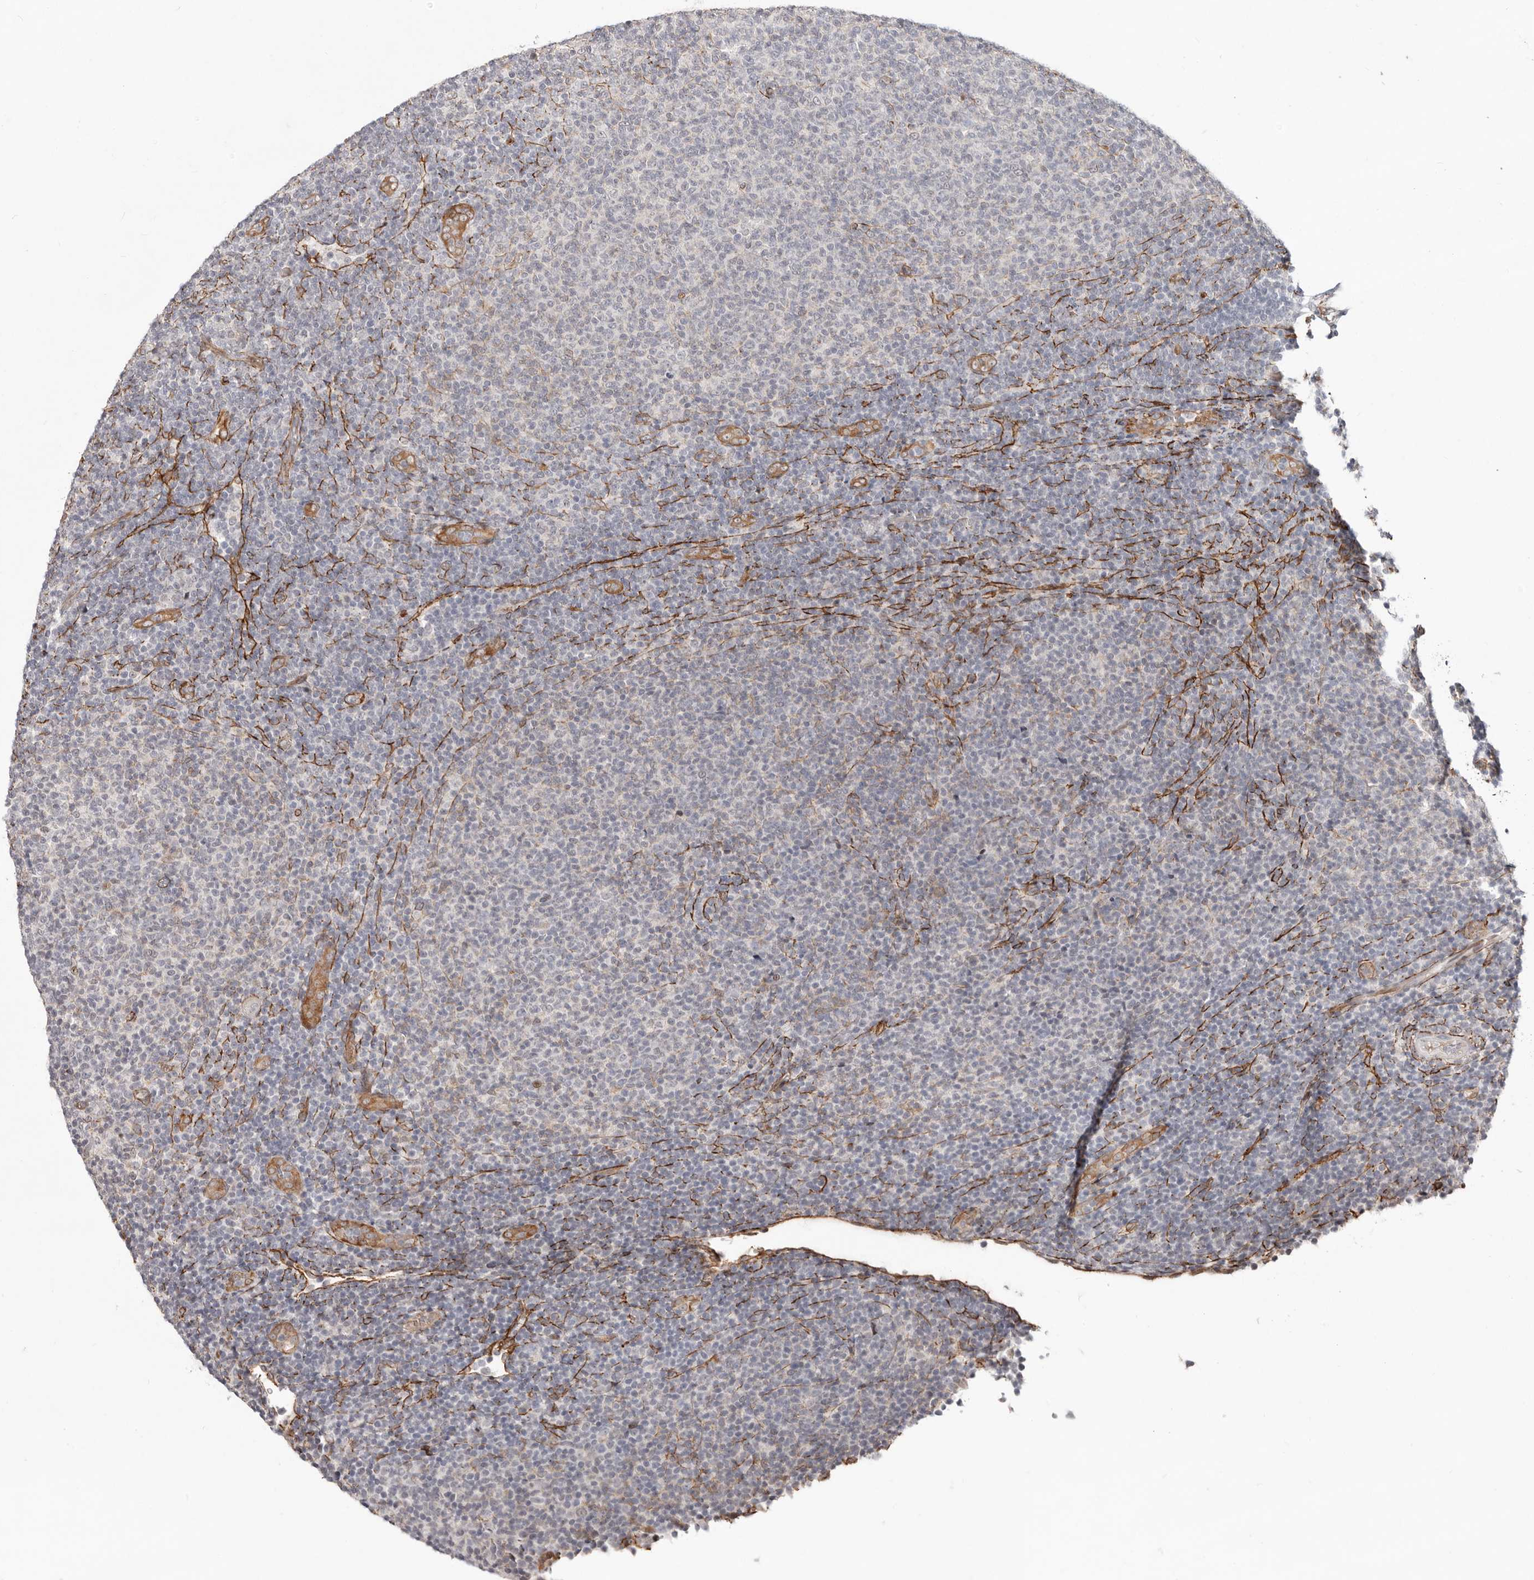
{"staining": {"intensity": "negative", "quantity": "none", "location": "none"}, "tissue": "lymphoma", "cell_type": "Tumor cells", "image_type": "cancer", "snomed": [{"axis": "morphology", "description": "Malignant lymphoma, non-Hodgkin's type, Low grade"}, {"axis": "topography", "description": "Lymph node"}], "caption": "A photomicrograph of low-grade malignant lymphoma, non-Hodgkin's type stained for a protein displays no brown staining in tumor cells.", "gene": "SZT2", "patient": {"sex": "male", "age": 66}}